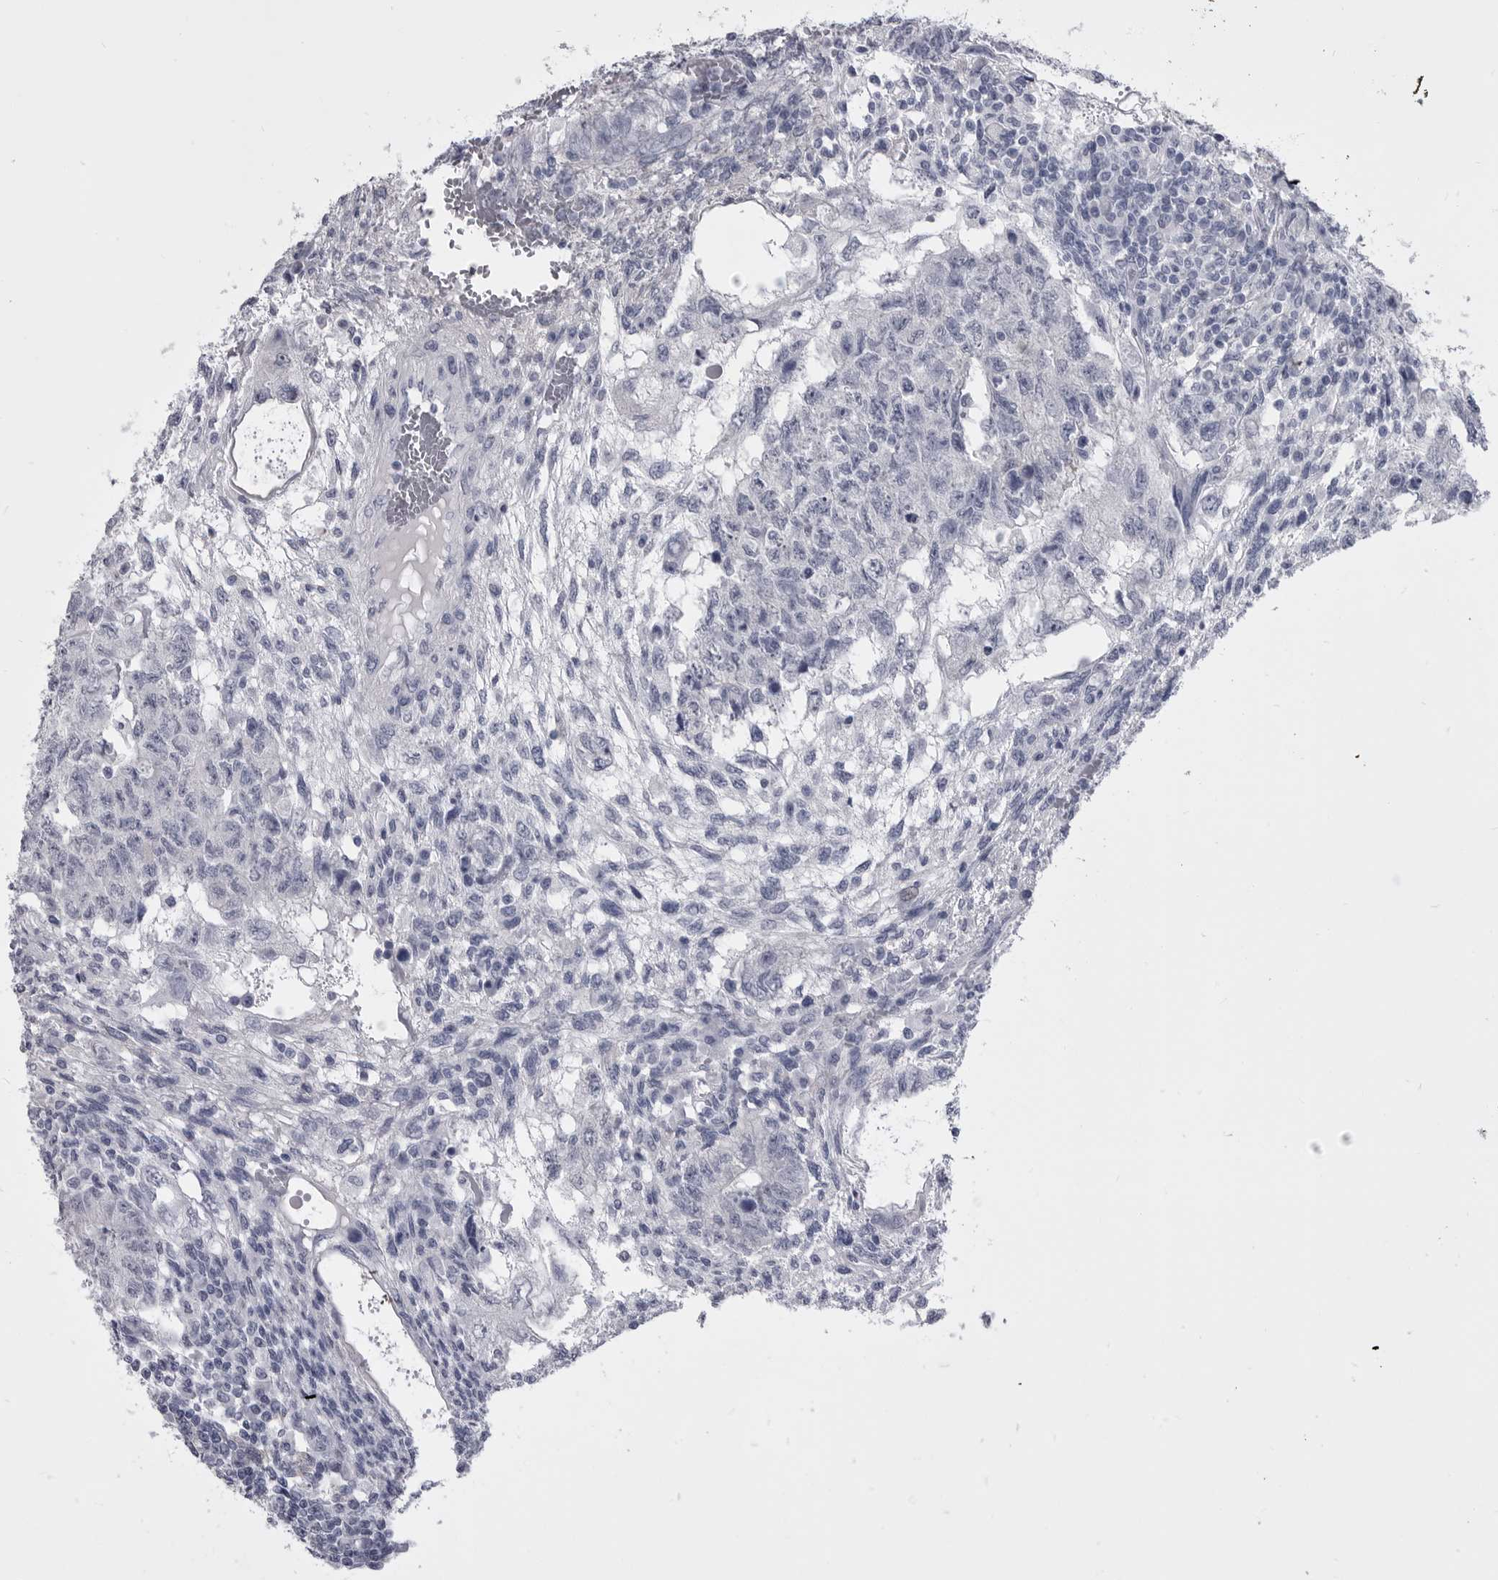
{"staining": {"intensity": "negative", "quantity": "none", "location": "none"}, "tissue": "testis cancer", "cell_type": "Tumor cells", "image_type": "cancer", "snomed": [{"axis": "morphology", "description": "Normal tissue, NOS"}, {"axis": "morphology", "description": "Carcinoma, Embryonal, NOS"}, {"axis": "topography", "description": "Testis"}], "caption": "A micrograph of human testis cancer (embryonal carcinoma) is negative for staining in tumor cells.", "gene": "ANK2", "patient": {"sex": "male", "age": 36}}